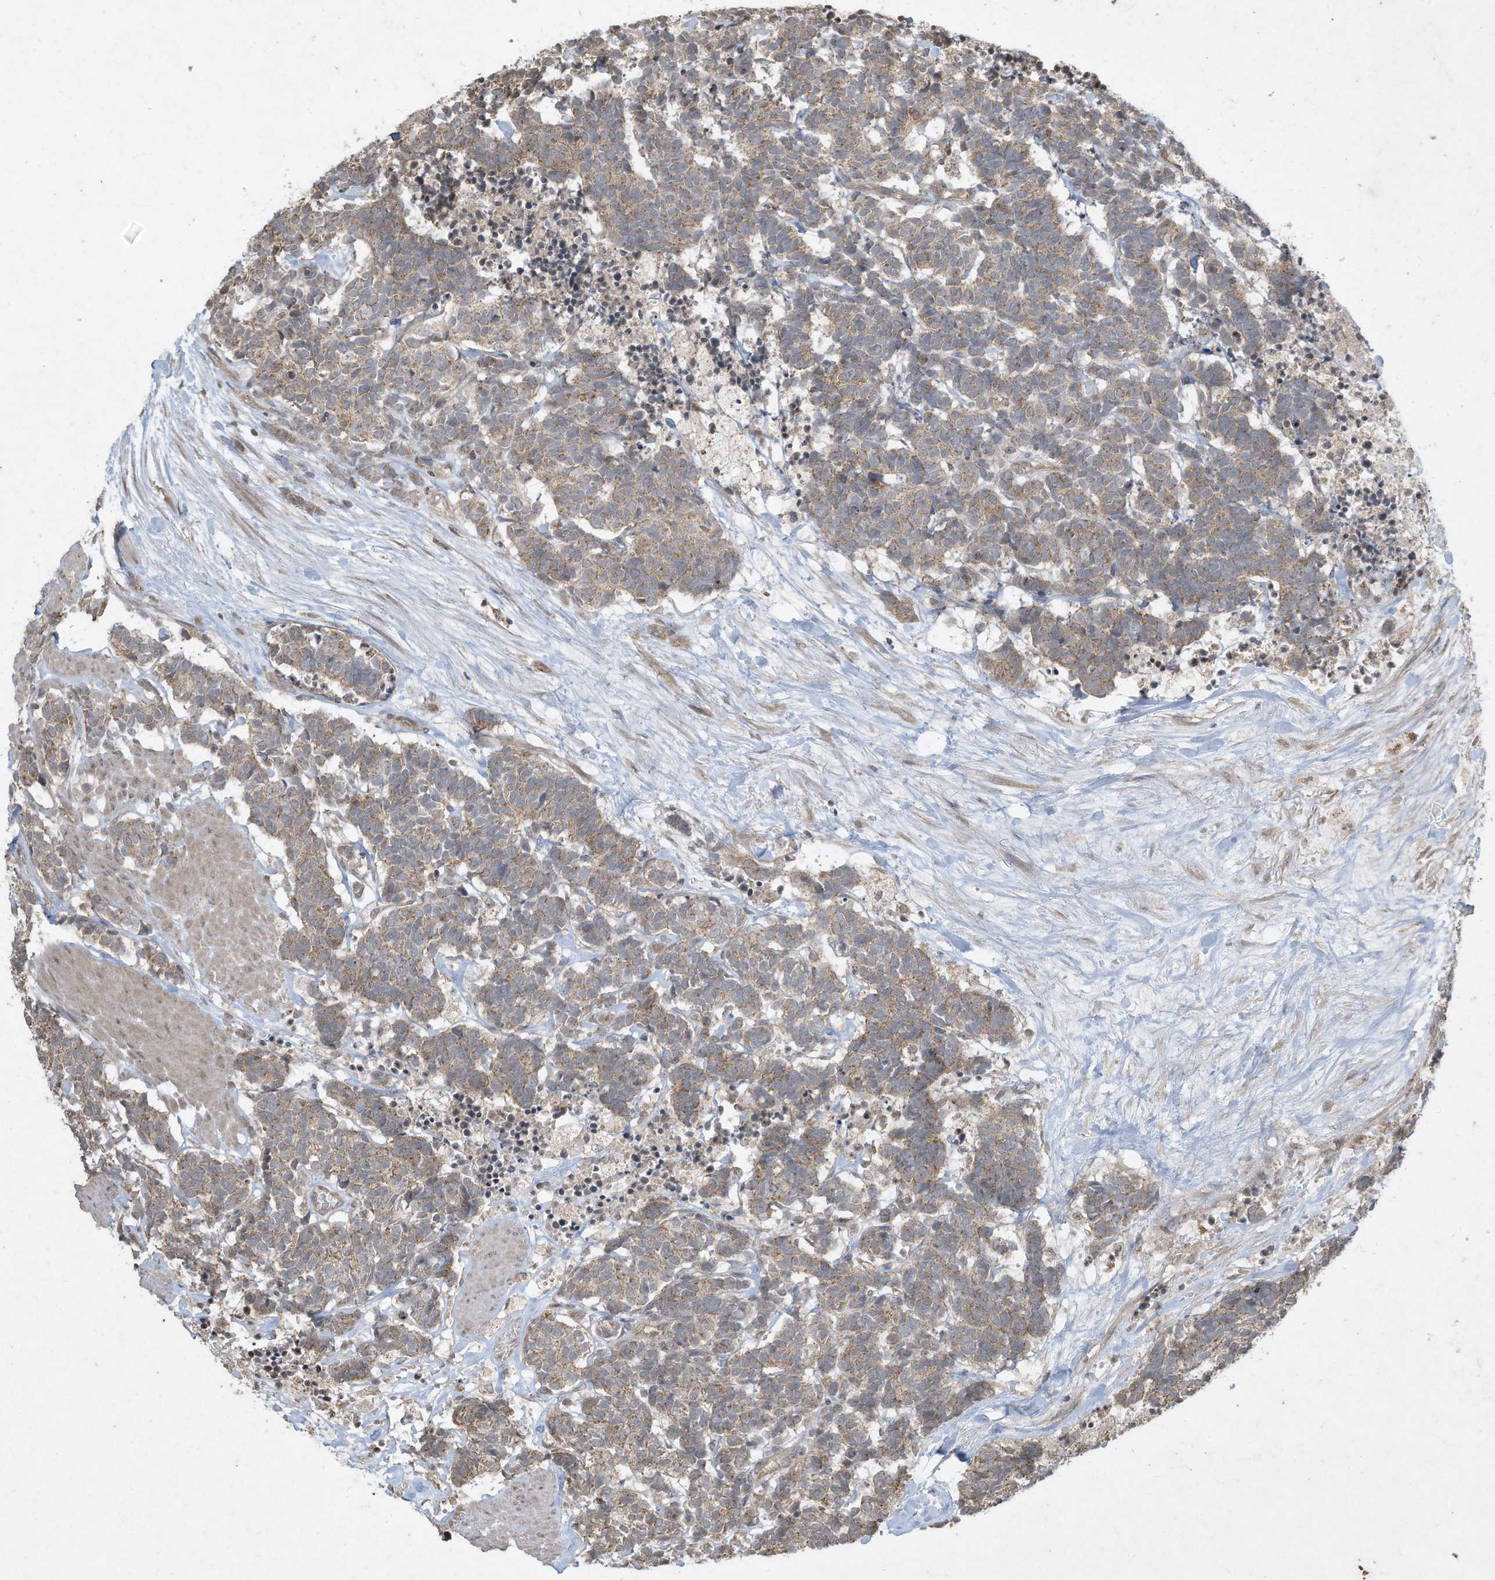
{"staining": {"intensity": "weak", "quantity": ">75%", "location": "cytoplasmic/membranous"}, "tissue": "carcinoid", "cell_type": "Tumor cells", "image_type": "cancer", "snomed": [{"axis": "morphology", "description": "Carcinoma, NOS"}, {"axis": "morphology", "description": "Carcinoid, malignant, NOS"}, {"axis": "topography", "description": "Urinary bladder"}], "caption": "Immunohistochemistry (DAB (3,3'-diaminobenzidine)) staining of human carcinoid shows weak cytoplasmic/membranous protein expression in about >75% of tumor cells.", "gene": "MATN2", "patient": {"sex": "male", "age": 57}}